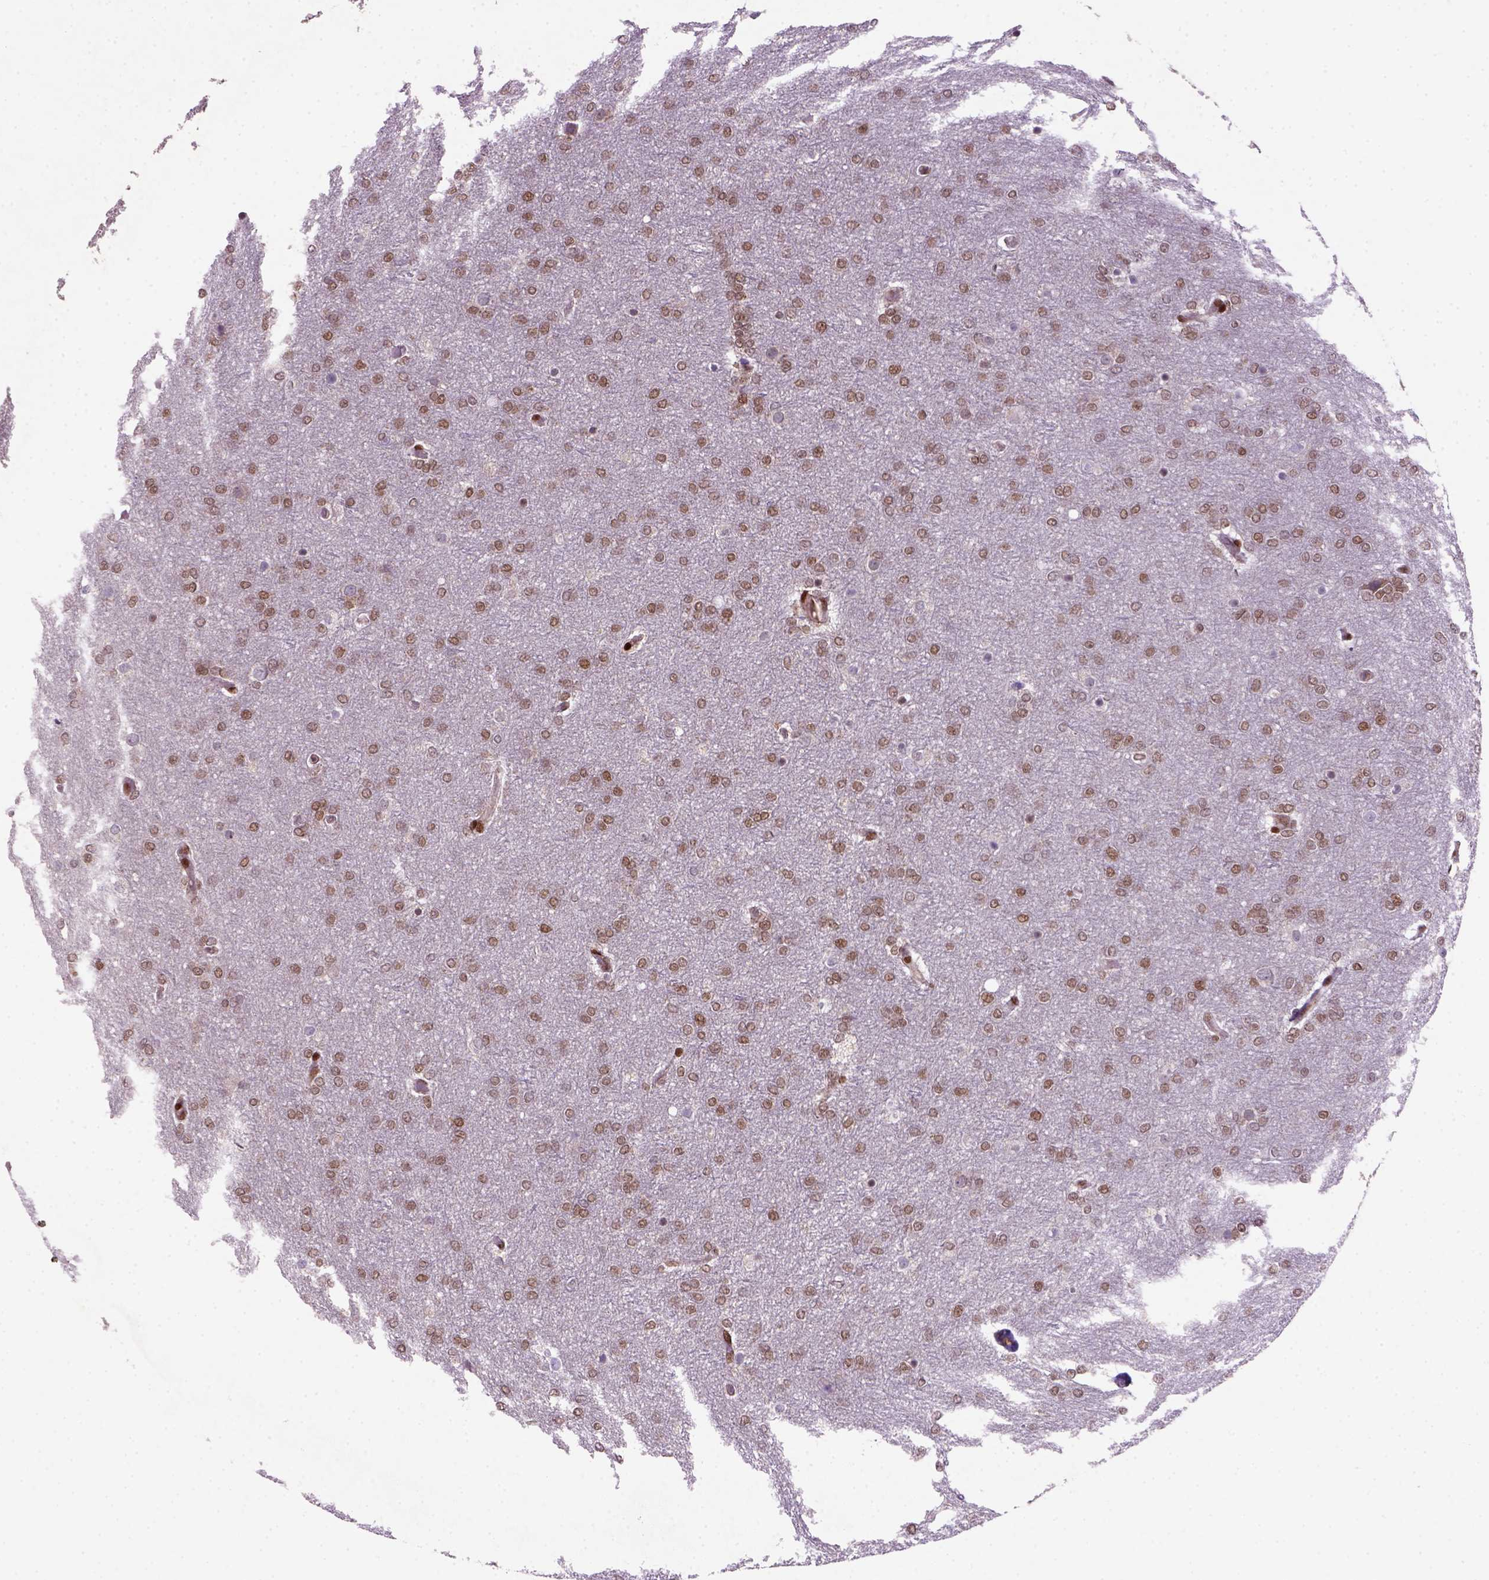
{"staining": {"intensity": "moderate", "quantity": ">75%", "location": "nuclear"}, "tissue": "glioma", "cell_type": "Tumor cells", "image_type": "cancer", "snomed": [{"axis": "morphology", "description": "Glioma, malignant, High grade"}, {"axis": "topography", "description": "Brain"}], "caption": "Protein analysis of glioma tissue displays moderate nuclear staining in approximately >75% of tumor cells. (Brightfield microscopy of DAB IHC at high magnification).", "gene": "MGMT", "patient": {"sex": "female", "age": 61}}